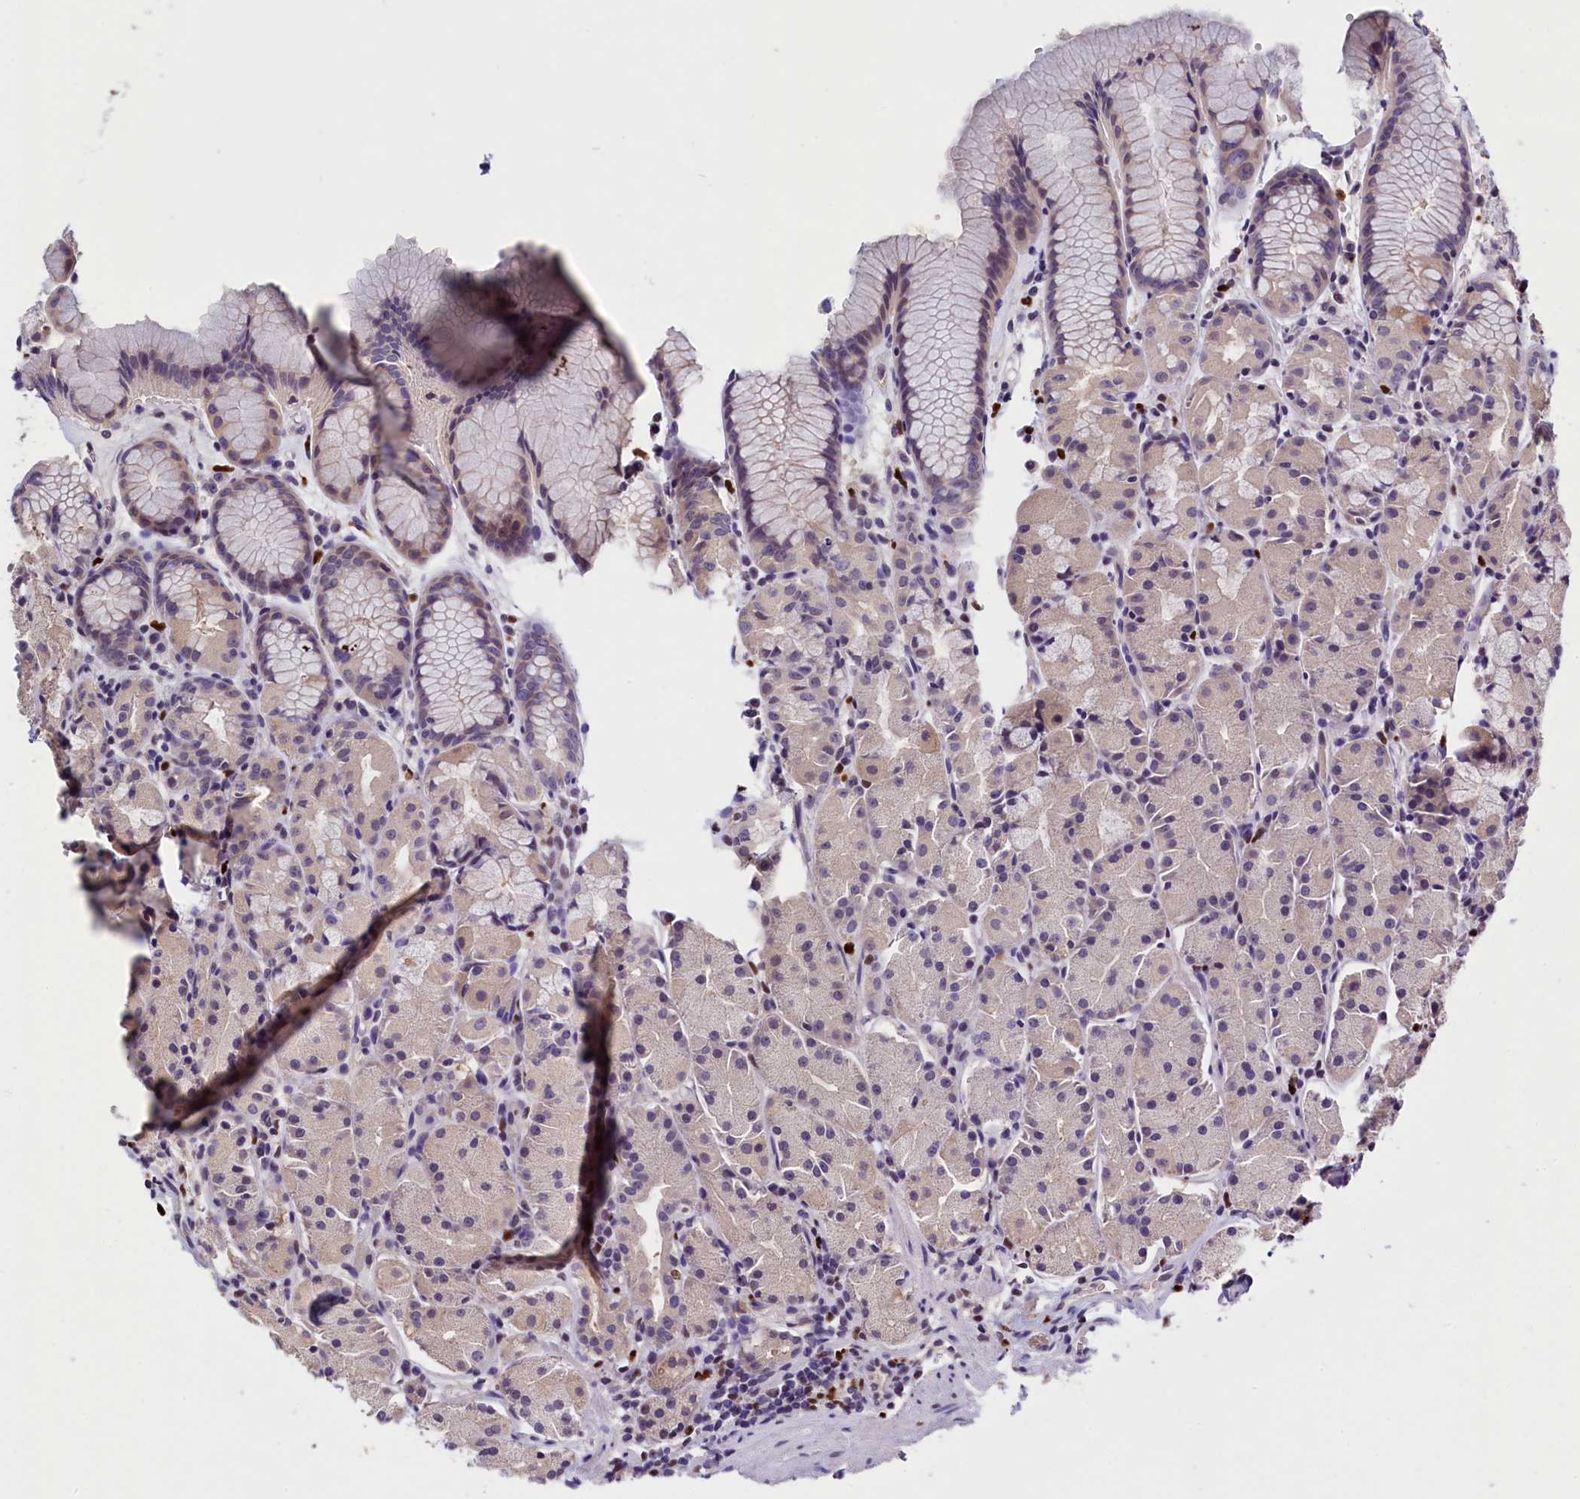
{"staining": {"intensity": "weak", "quantity": "<25%", "location": "cytoplasmic/membranous"}, "tissue": "stomach", "cell_type": "Glandular cells", "image_type": "normal", "snomed": [{"axis": "morphology", "description": "Normal tissue, NOS"}, {"axis": "topography", "description": "Stomach, upper"}], "caption": "IHC micrograph of normal stomach: human stomach stained with DAB reveals no significant protein expression in glandular cells.", "gene": "BTBD9", "patient": {"sex": "male", "age": 47}}